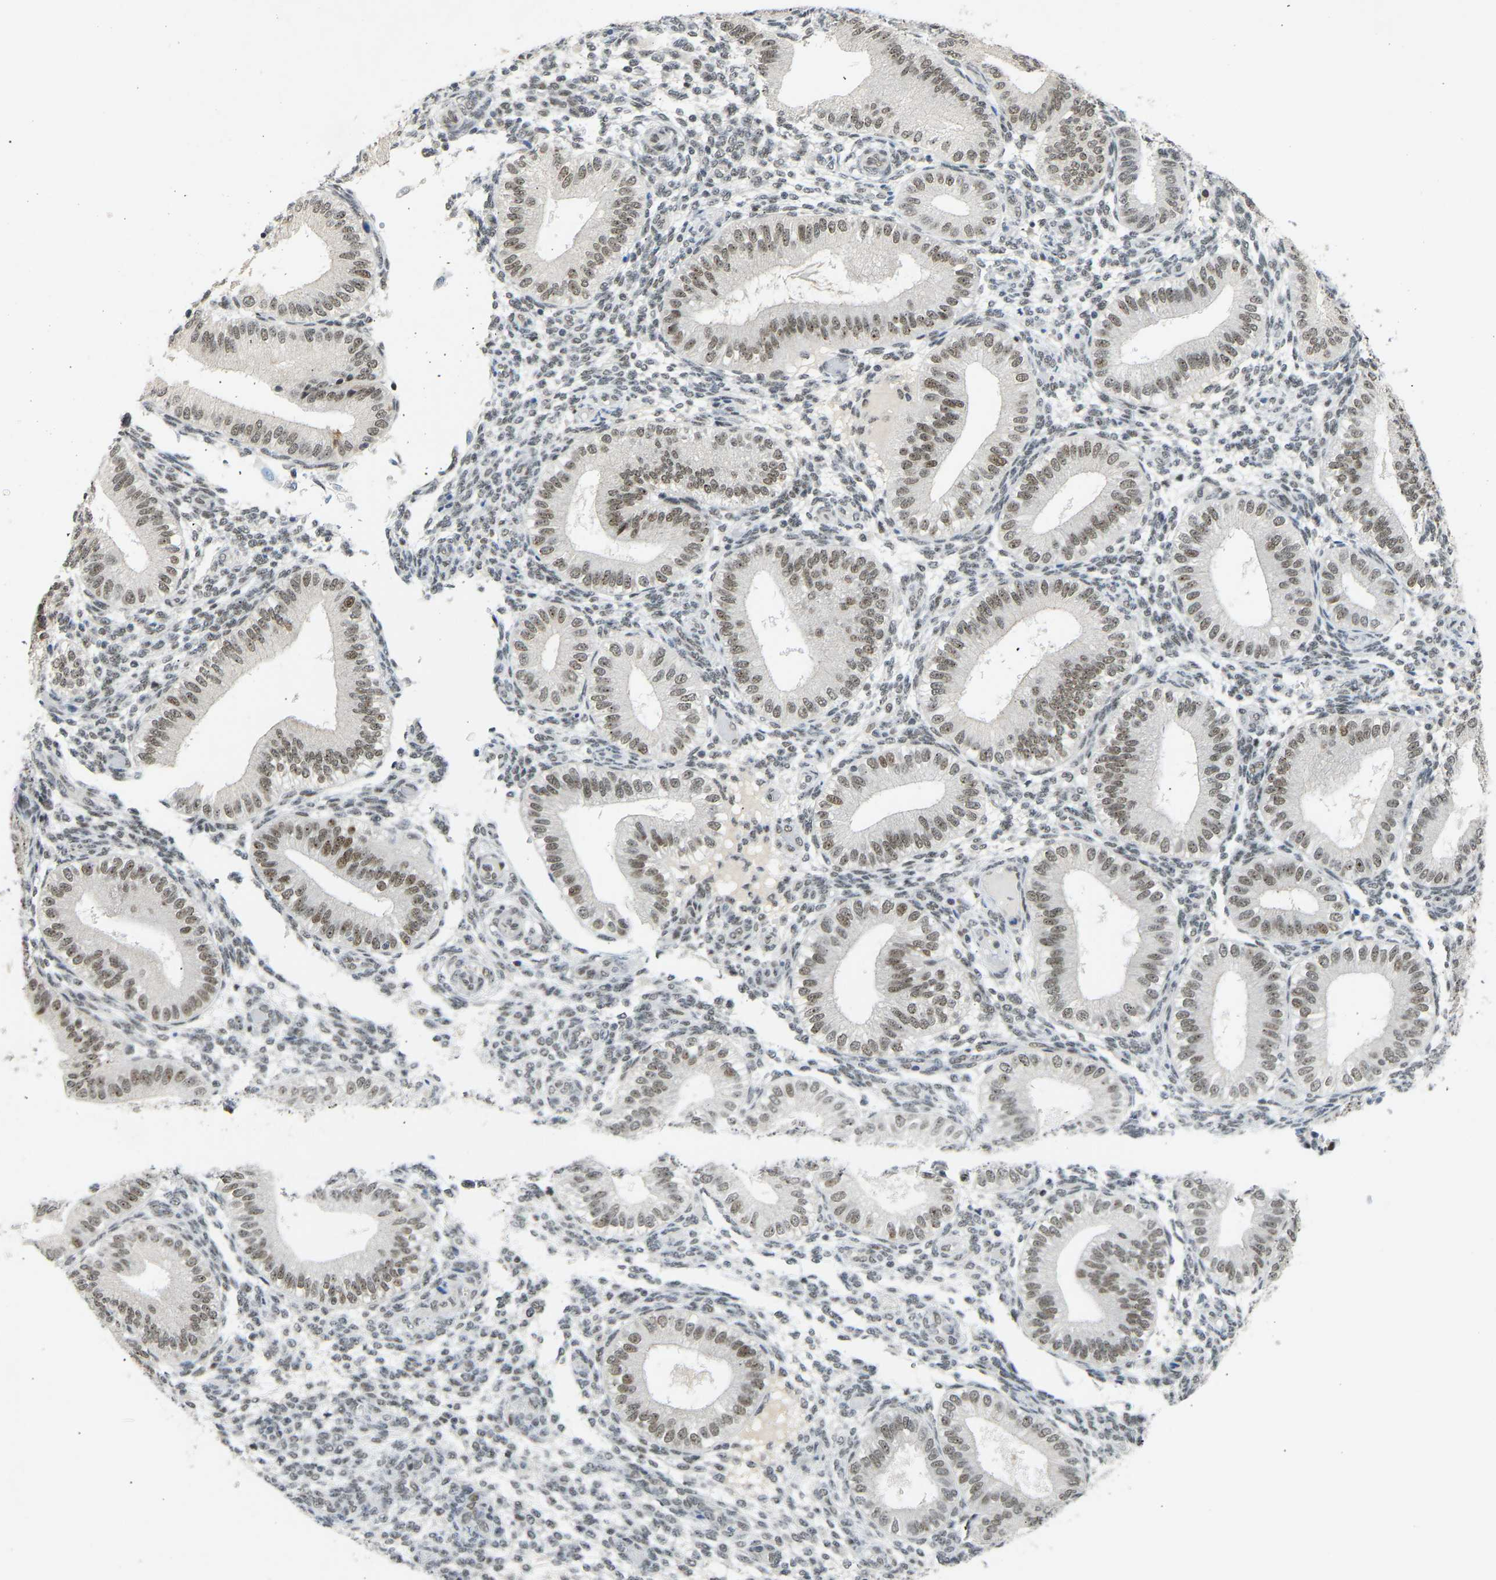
{"staining": {"intensity": "negative", "quantity": "none", "location": "none"}, "tissue": "endometrium", "cell_type": "Cells in endometrial stroma", "image_type": "normal", "snomed": [{"axis": "morphology", "description": "Normal tissue, NOS"}, {"axis": "topography", "description": "Endometrium"}], "caption": "This is an immunohistochemistry histopathology image of benign human endometrium. There is no staining in cells in endometrial stroma.", "gene": "RBM15", "patient": {"sex": "female", "age": 39}}